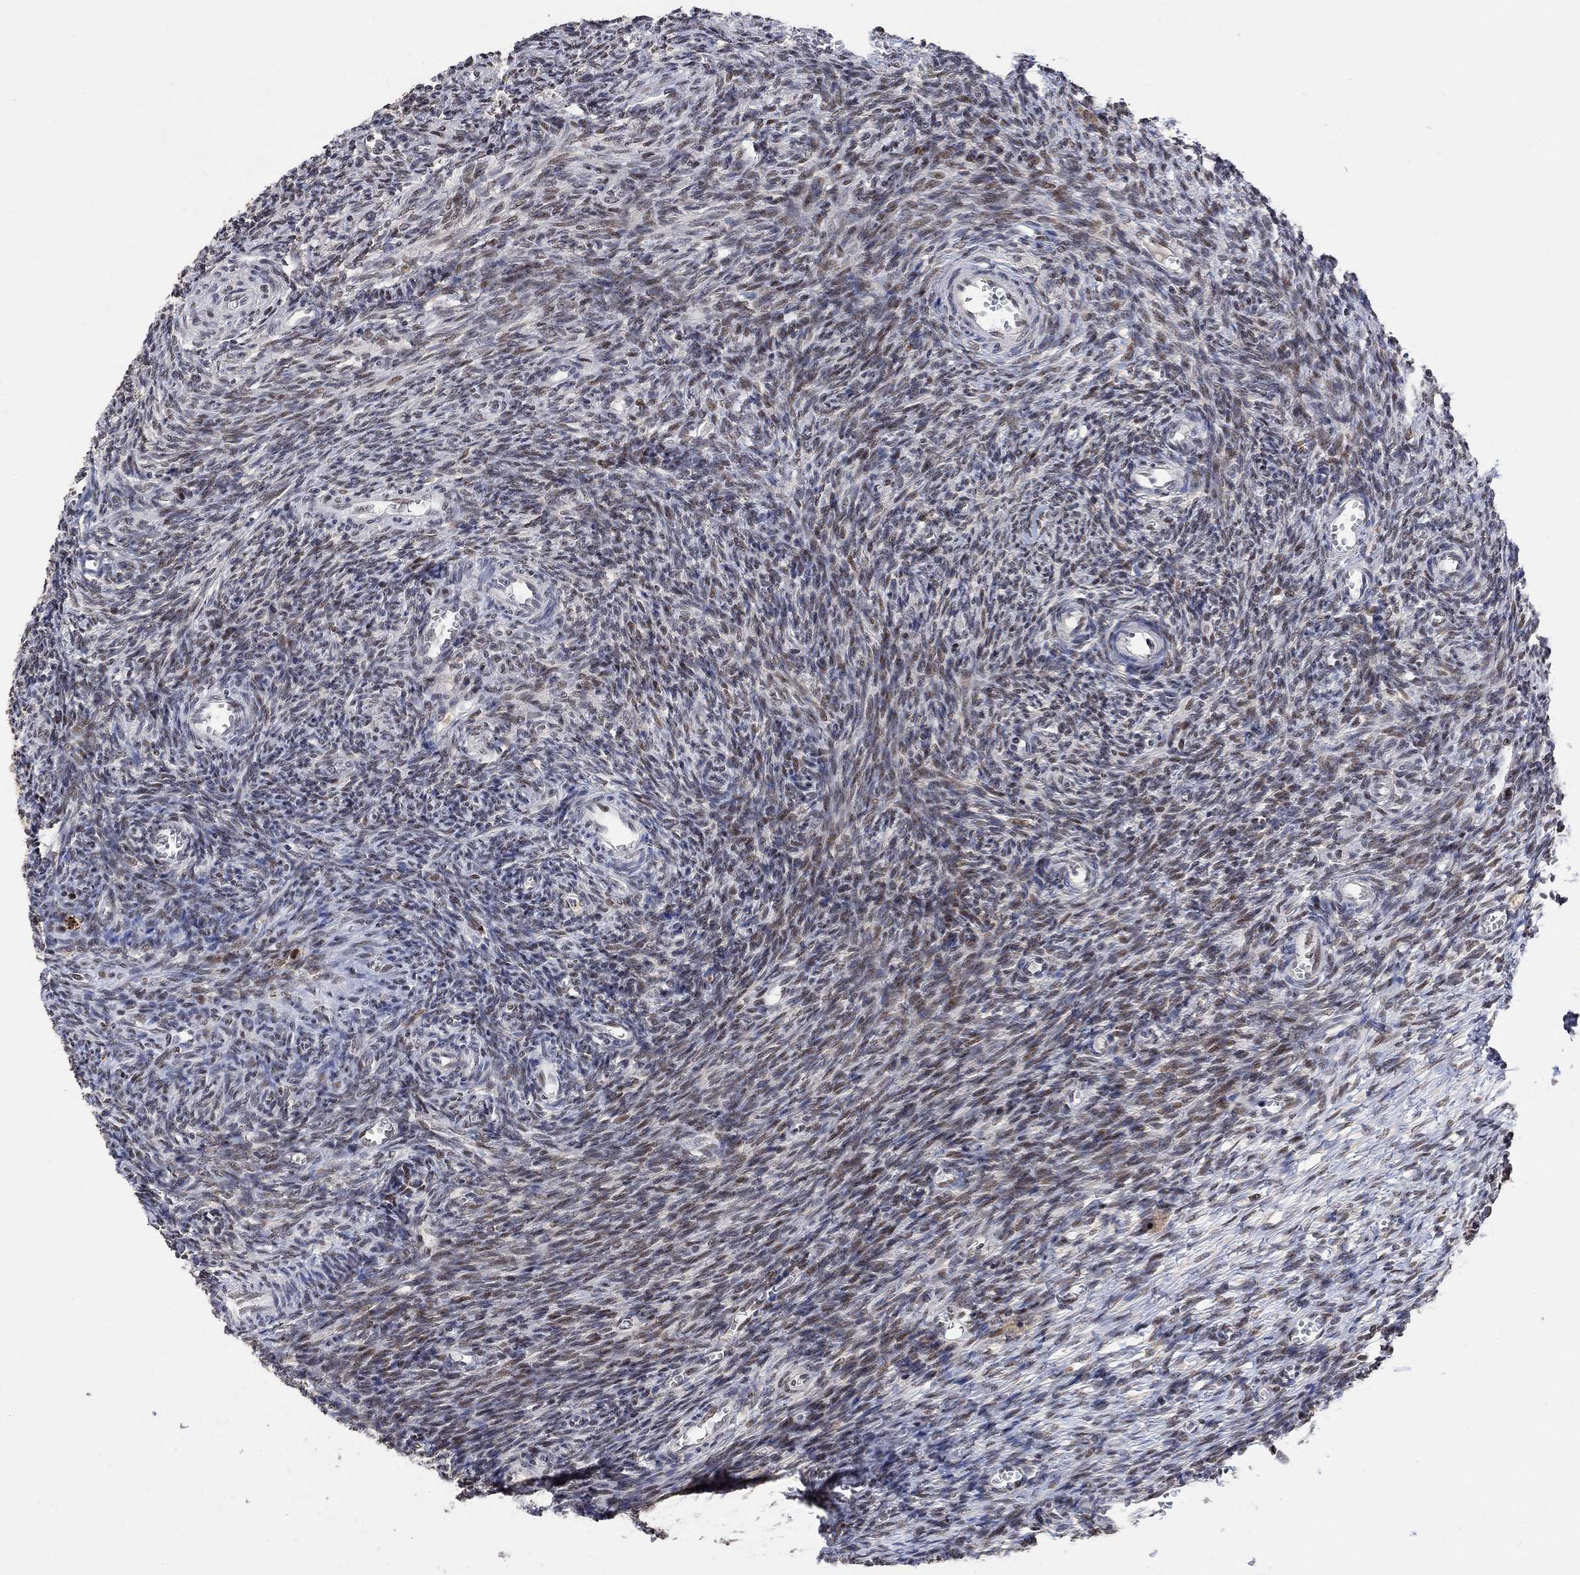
{"staining": {"intensity": "negative", "quantity": "none", "location": "none"}, "tissue": "ovary", "cell_type": "Follicle cells", "image_type": "normal", "snomed": [{"axis": "morphology", "description": "Normal tissue, NOS"}, {"axis": "topography", "description": "Ovary"}], "caption": "This is a micrograph of IHC staining of benign ovary, which shows no expression in follicle cells. The staining was performed using DAB to visualize the protein expression in brown, while the nuclei were stained in blue with hematoxylin (Magnification: 20x).", "gene": "E4F1", "patient": {"sex": "female", "age": 27}}